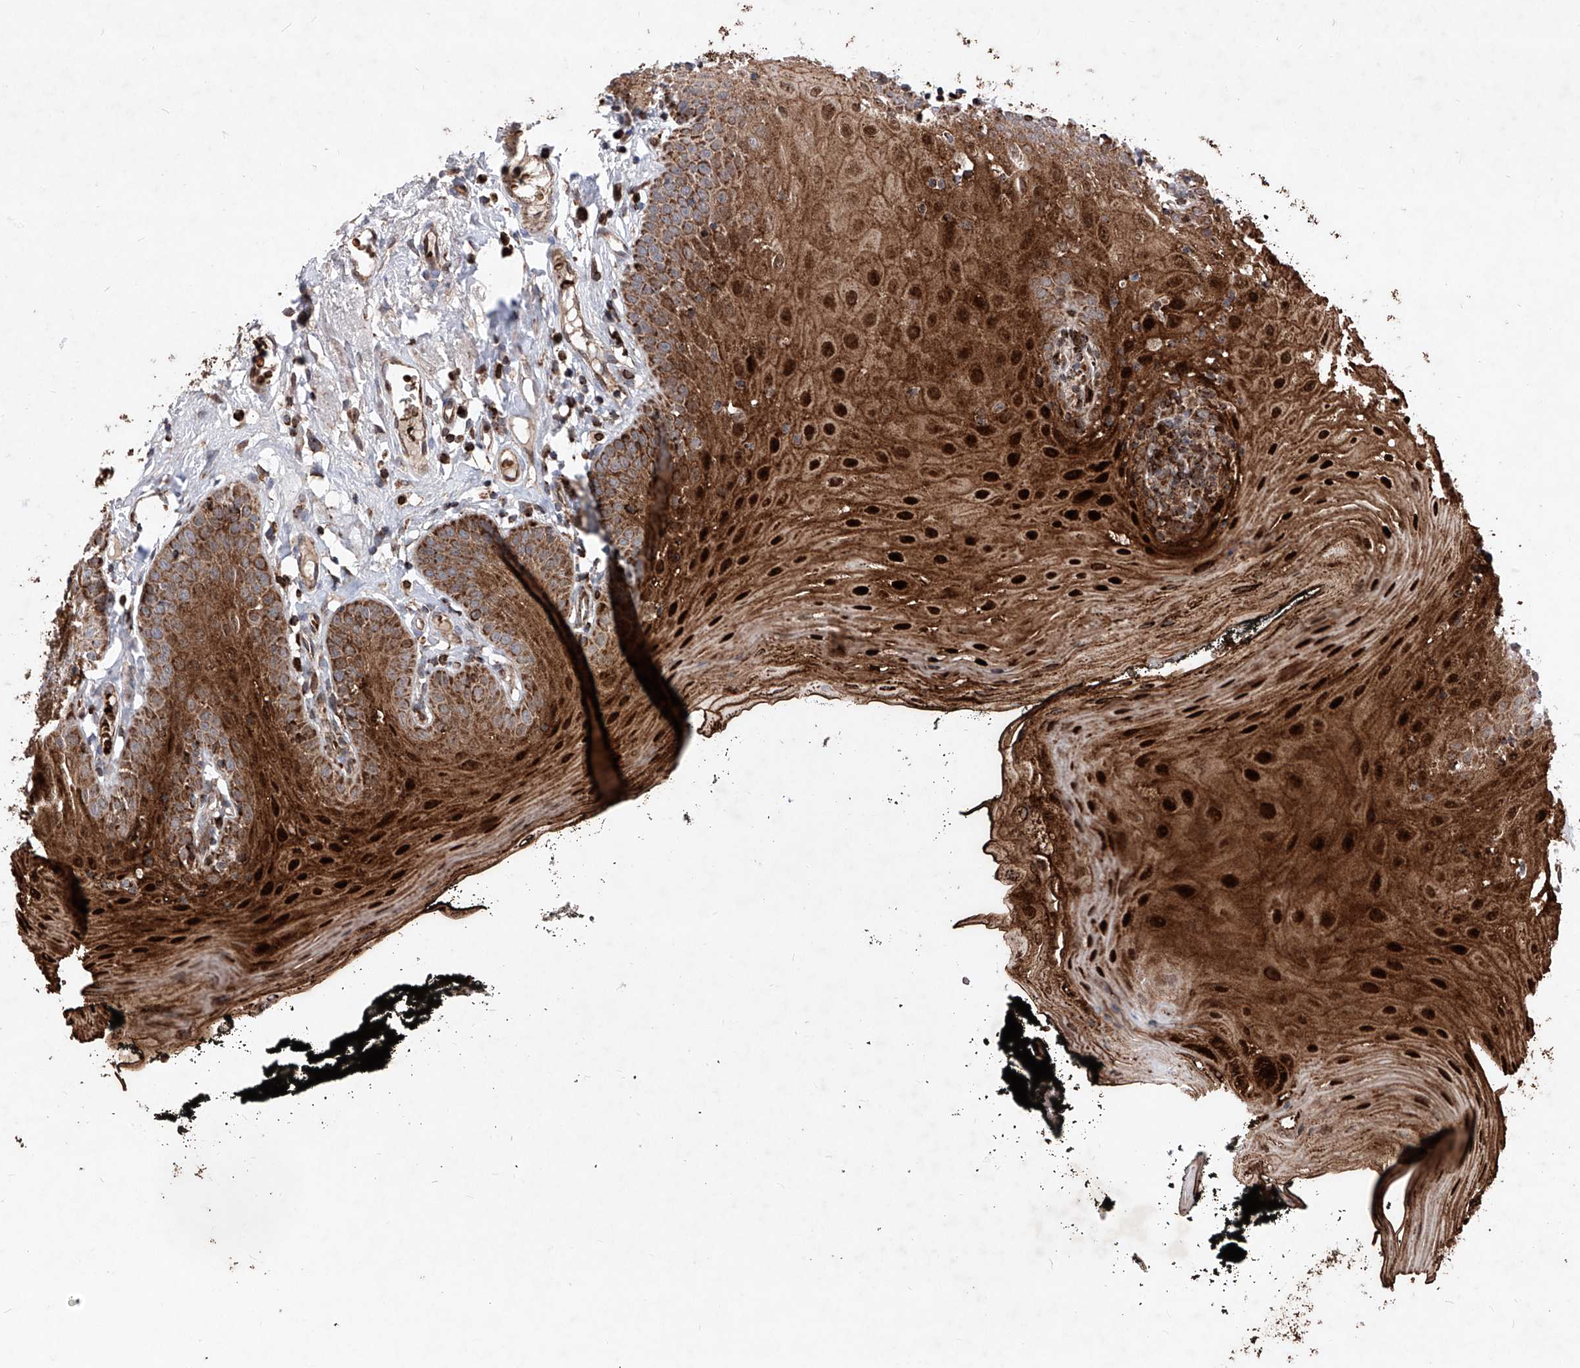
{"staining": {"intensity": "strong", "quantity": "25%-75%", "location": "cytoplasmic/membranous,nuclear"}, "tissue": "oral mucosa", "cell_type": "Squamous epithelial cells", "image_type": "normal", "snomed": [{"axis": "morphology", "description": "Normal tissue, NOS"}, {"axis": "topography", "description": "Oral tissue"}], "caption": "Approximately 25%-75% of squamous epithelial cells in benign oral mucosa demonstrate strong cytoplasmic/membranous,nuclear protein expression as visualized by brown immunohistochemical staining.", "gene": "SEMA6A", "patient": {"sex": "male", "age": 74}}